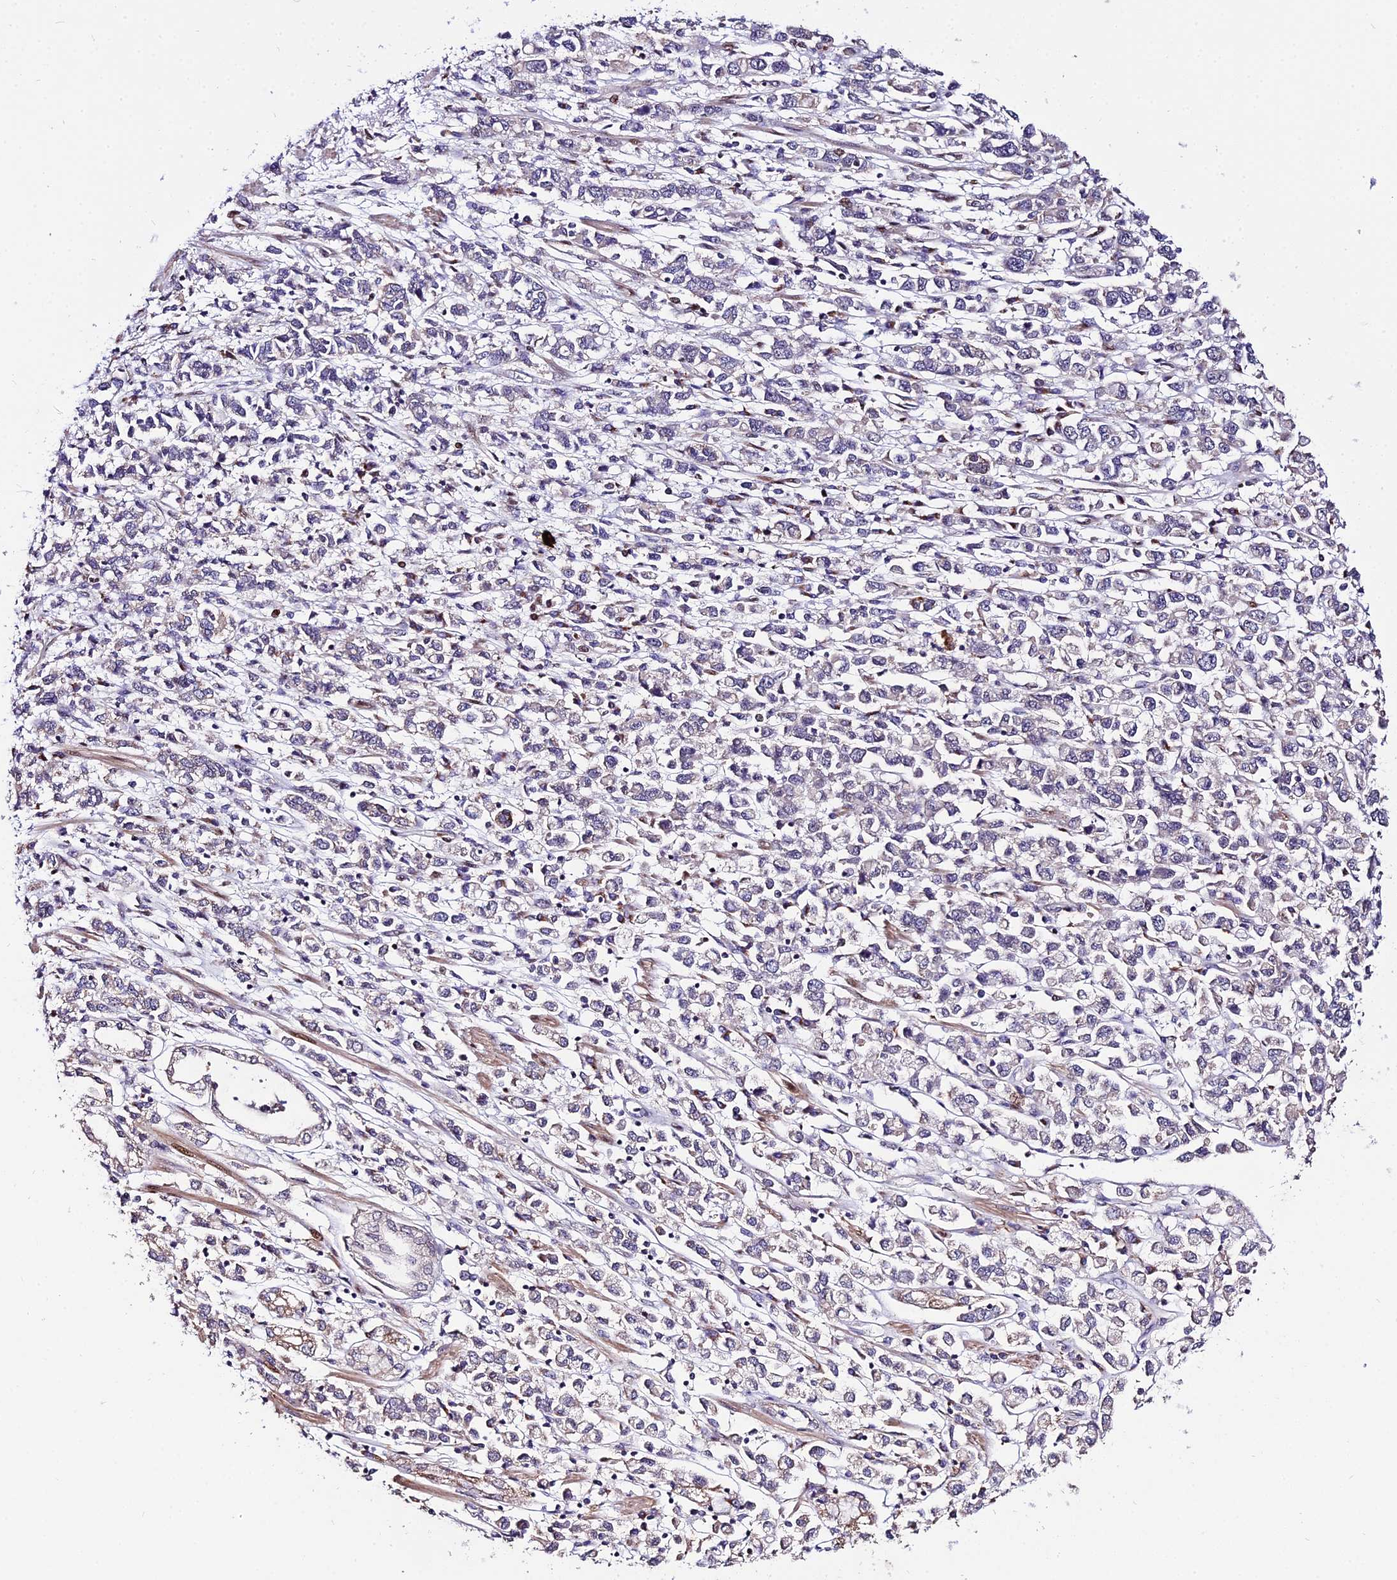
{"staining": {"intensity": "negative", "quantity": "none", "location": "none"}, "tissue": "stomach cancer", "cell_type": "Tumor cells", "image_type": "cancer", "snomed": [{"axis": "morphology", "description": "Adenocarcinoma, NOS"}, {"axis": "topography", "description": "Stomach"}], "caption": "Tumor cells are negative for brown protein staining in stomach cancer.", "gene": "CIB3", "patient": {"sex": "female", "age": 76}}